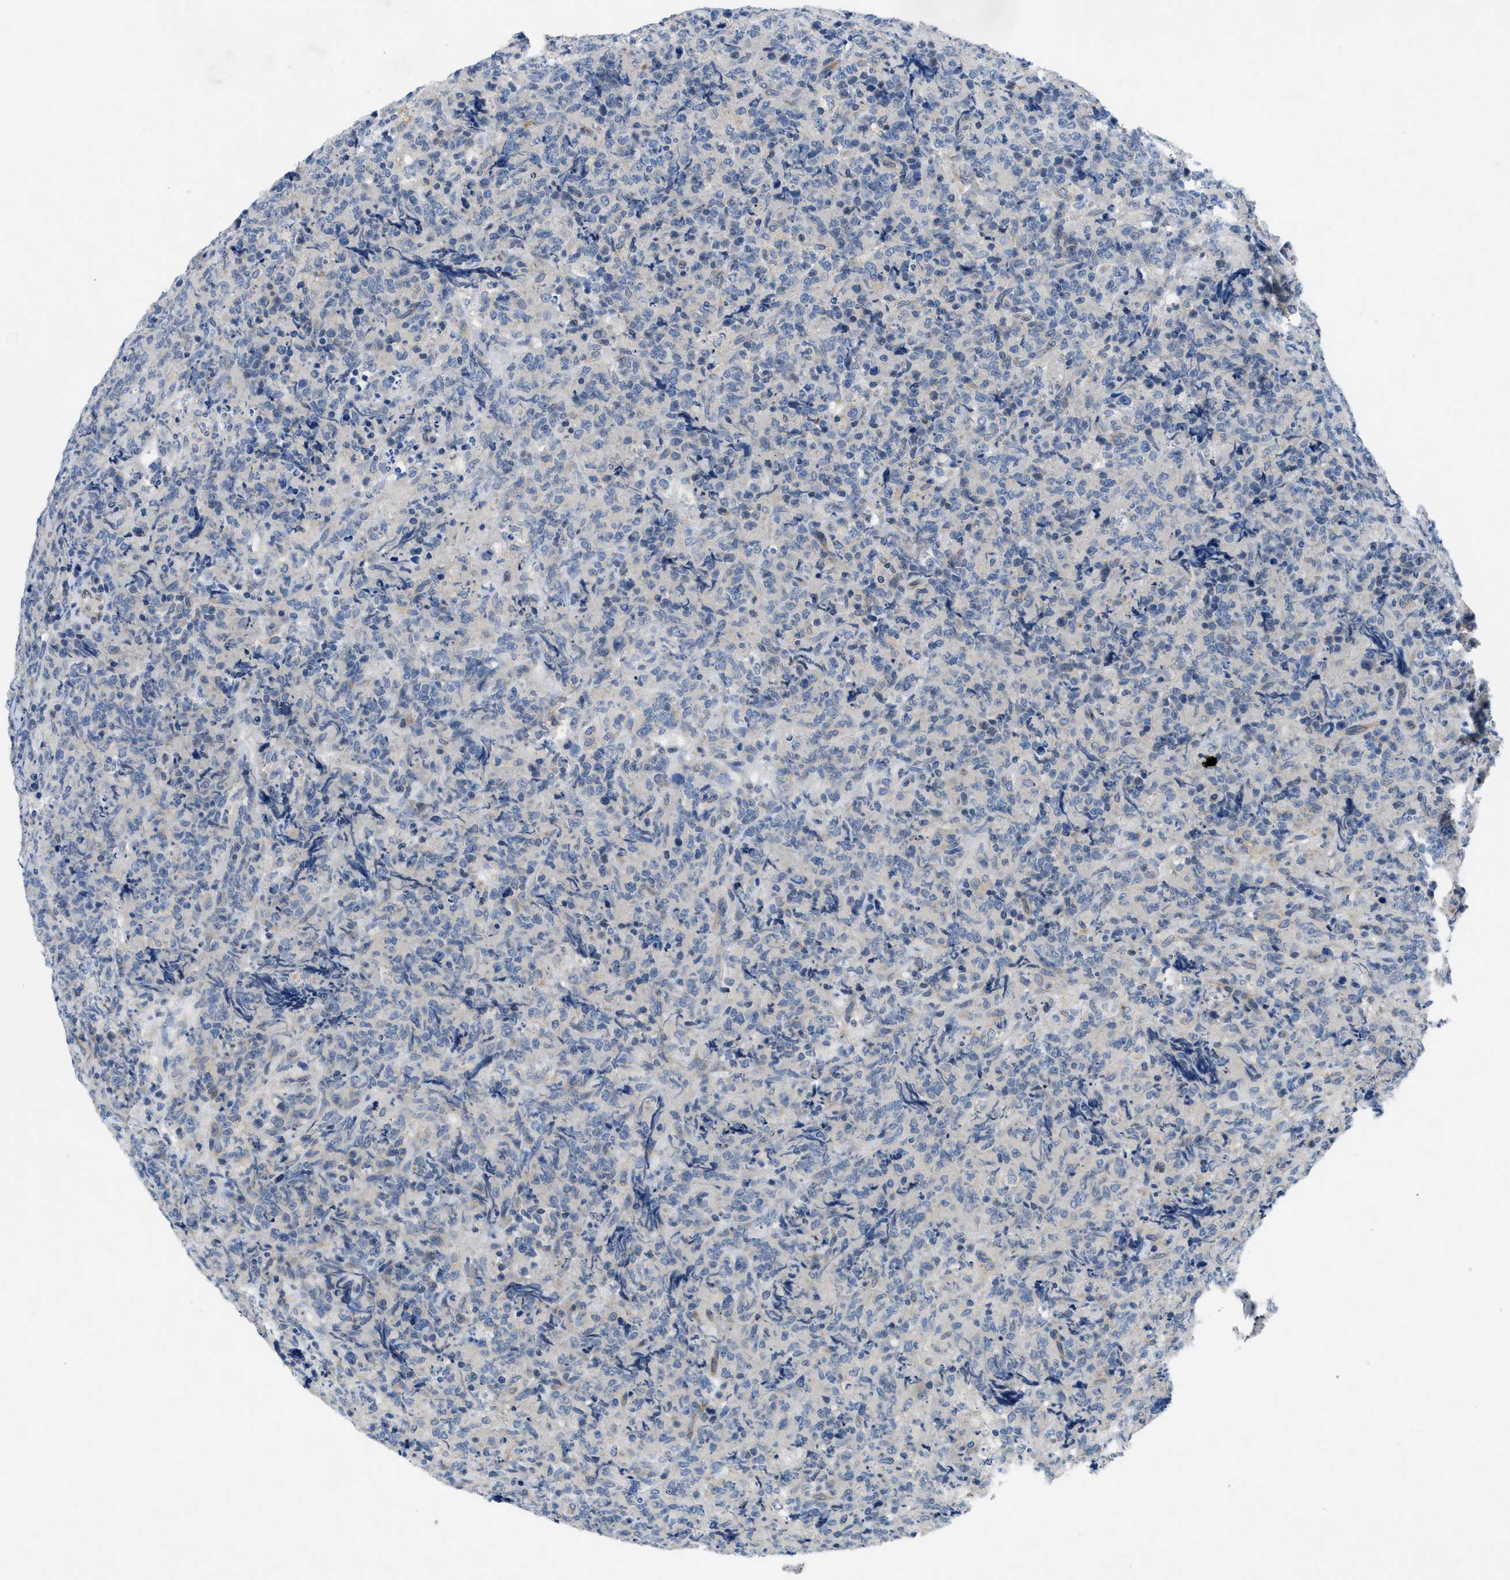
{"staining": {"intensity": "negative", "quantity": "none", "location": "none"}, "tissue": "lymphoma", "cell_type": "Tumor cells", "image_type": "cancer", "snomed": [{"axis": "morphology", "description": "Malignant lymphoma, non-Hodgkin's type, High grade"}, {"axis": "topography", "description": "Tonsil"}], "caption": "The IHC micrograph has no significant positivity in tumor cells of malignant lymphoma, non-Hodgkin's type (high-grade) tissue.", "gene": "PGR", "patient": {"sex": "female", "age": 36}}